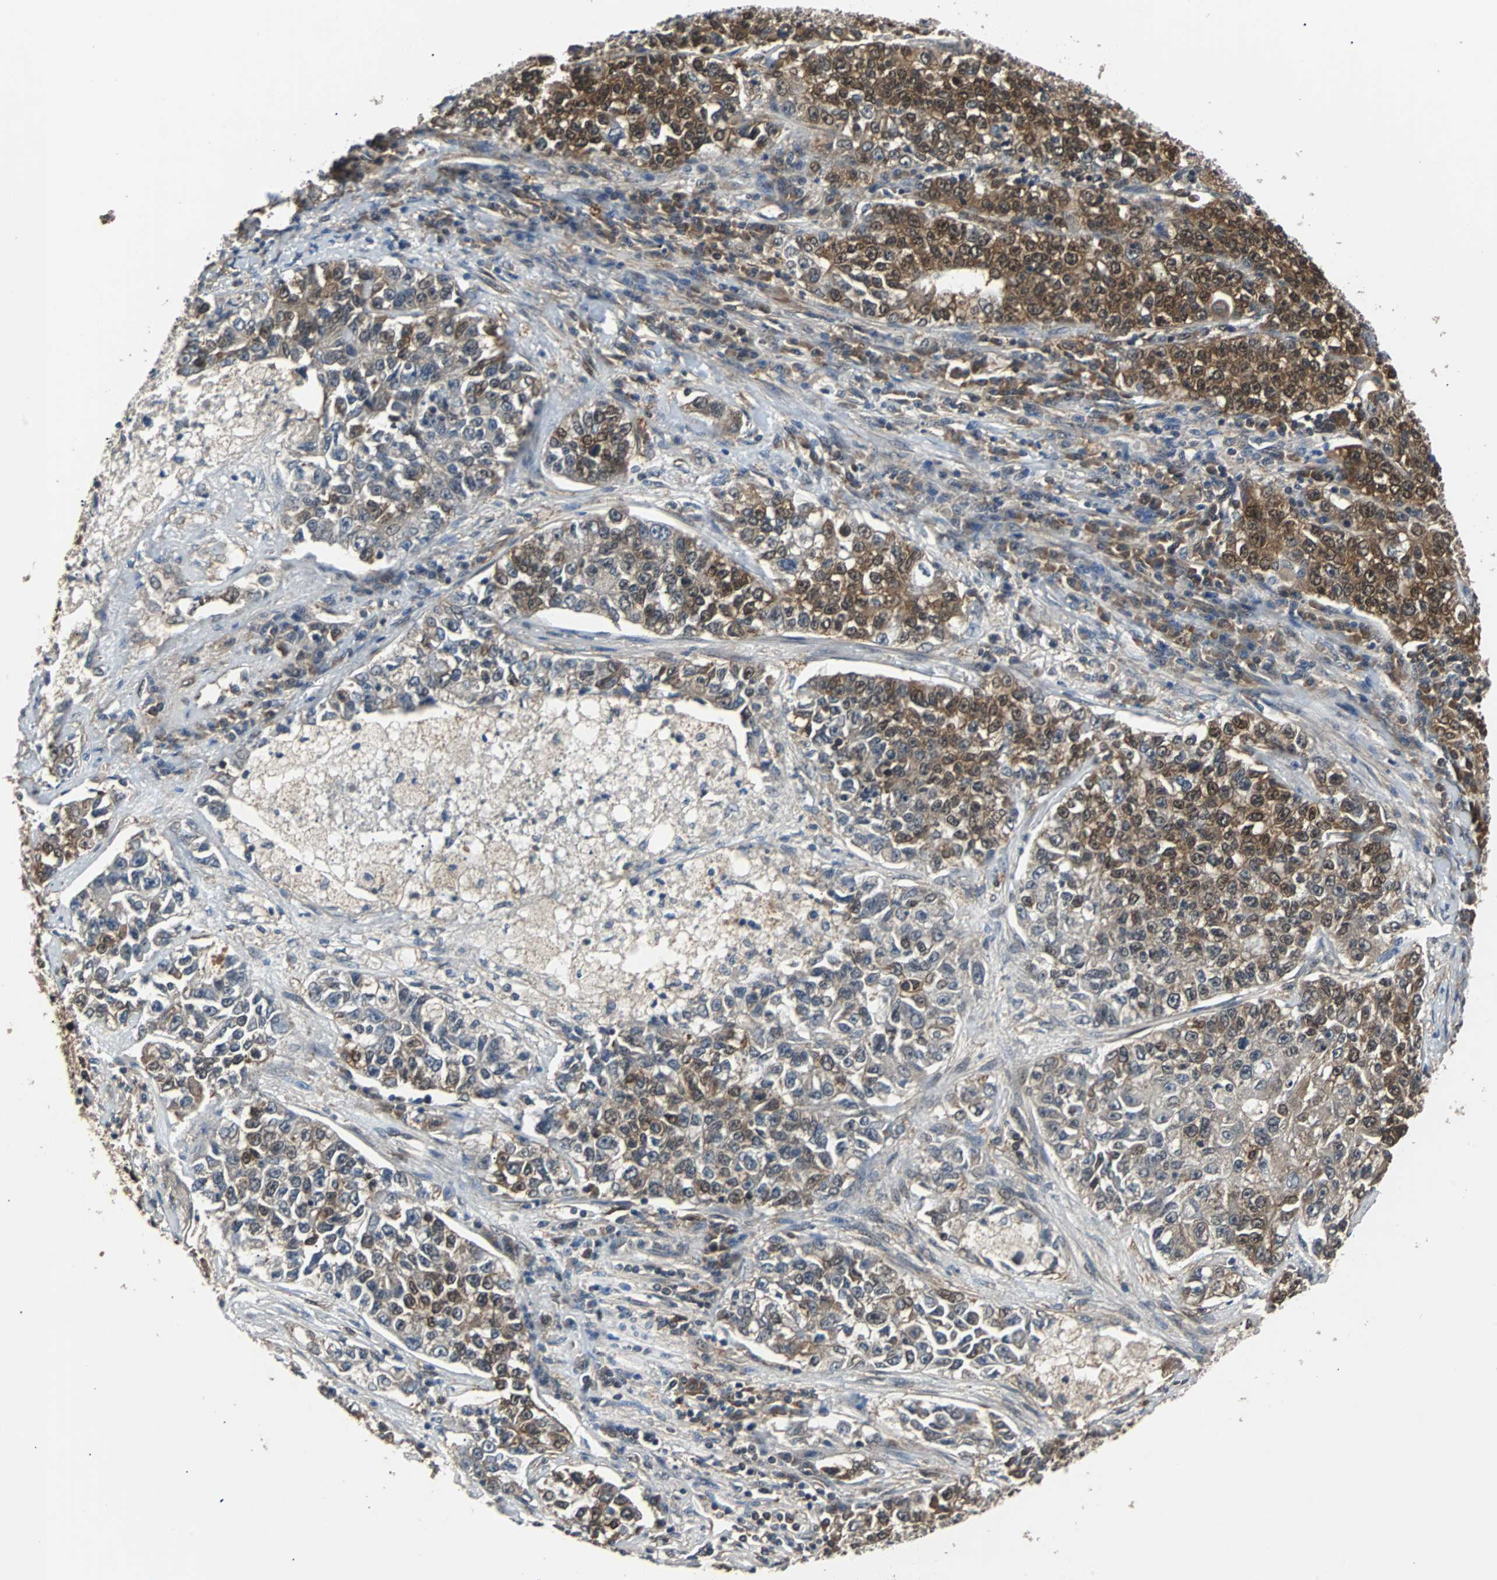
{"staining": {"intensity": "moderate", "quantity": ">75%", "location": "cytoplasmic/membranous,nuclear"}, "tissue": "lung cancer", "cell_type": "Tumor cells", "image_type": "cancer", "snomed": [{"axis": "morphology", "description": "Adenocarcinoma, NOS"}, {"axis": "topography", "description": "Lung"}], "caption": "DAB immunohistochemical staining of human lung cancer displays moderate cytoplasmic/membranous and nuclear protein positivity in approximately >75% of tumor cells.", "gene": "PRDX6", "patient": {"sex": "male", "age": 49}}